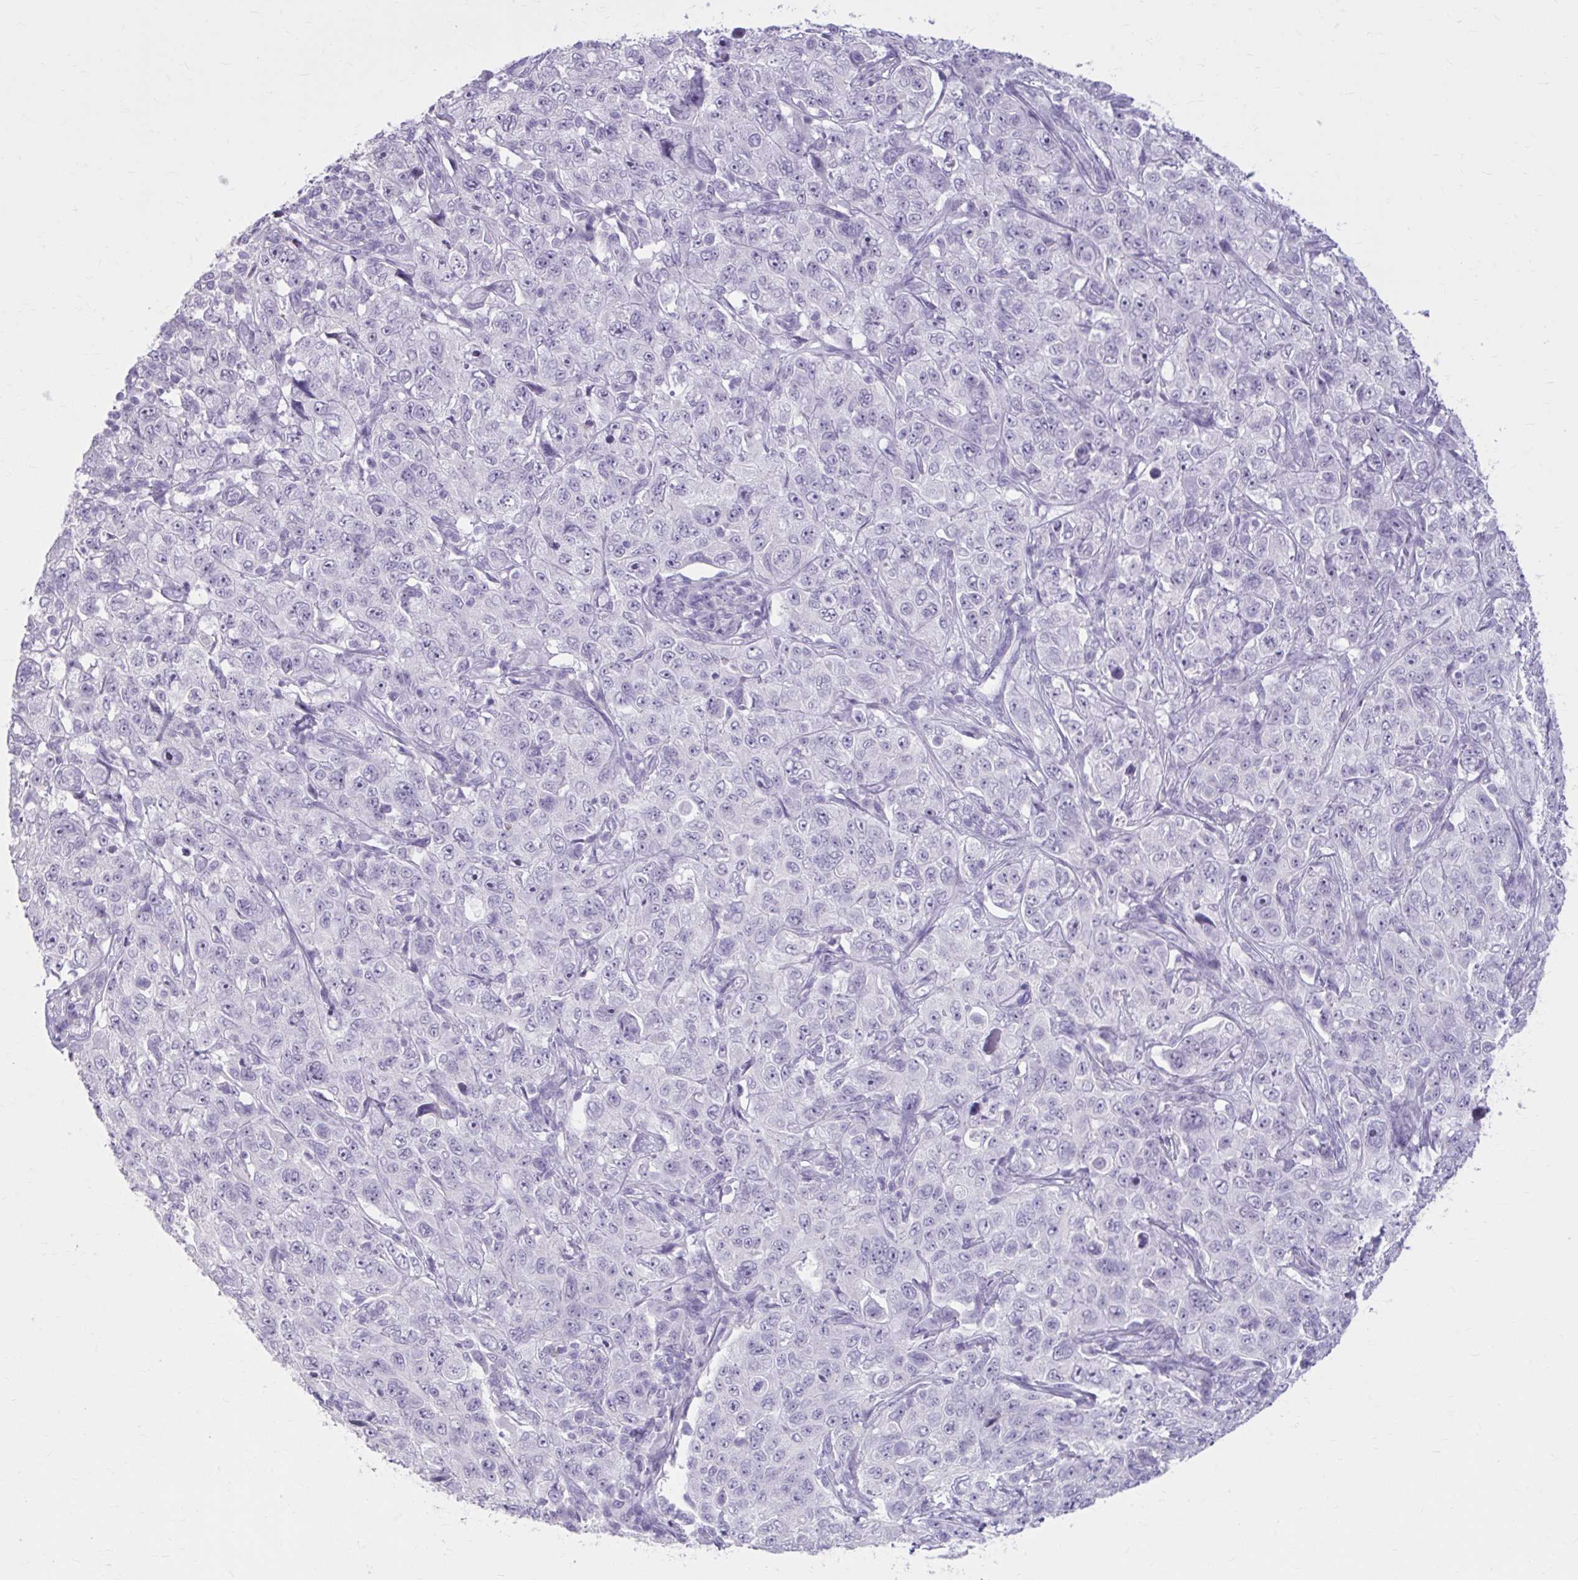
{"staining": {"intensity": "negative", "quantity": "none", "location": "none"}, "tissue": "pancreatic cancer", "cell_type": "Tumor cells", "image_type": "cancer", "snomed": [{"axis": "morphology", "description": "Adenocarcinoma, NOS"}, {"axis": "topography", "description": "Pancreas"}], "caption": "The histopathology image demonstrates no staining of tumor cells in pancreatic cancer (adenocarcinoma). Nuclei are stained in blue.", "gene": "OR4B1", "patient": {"sex": "male", "age": 68}}